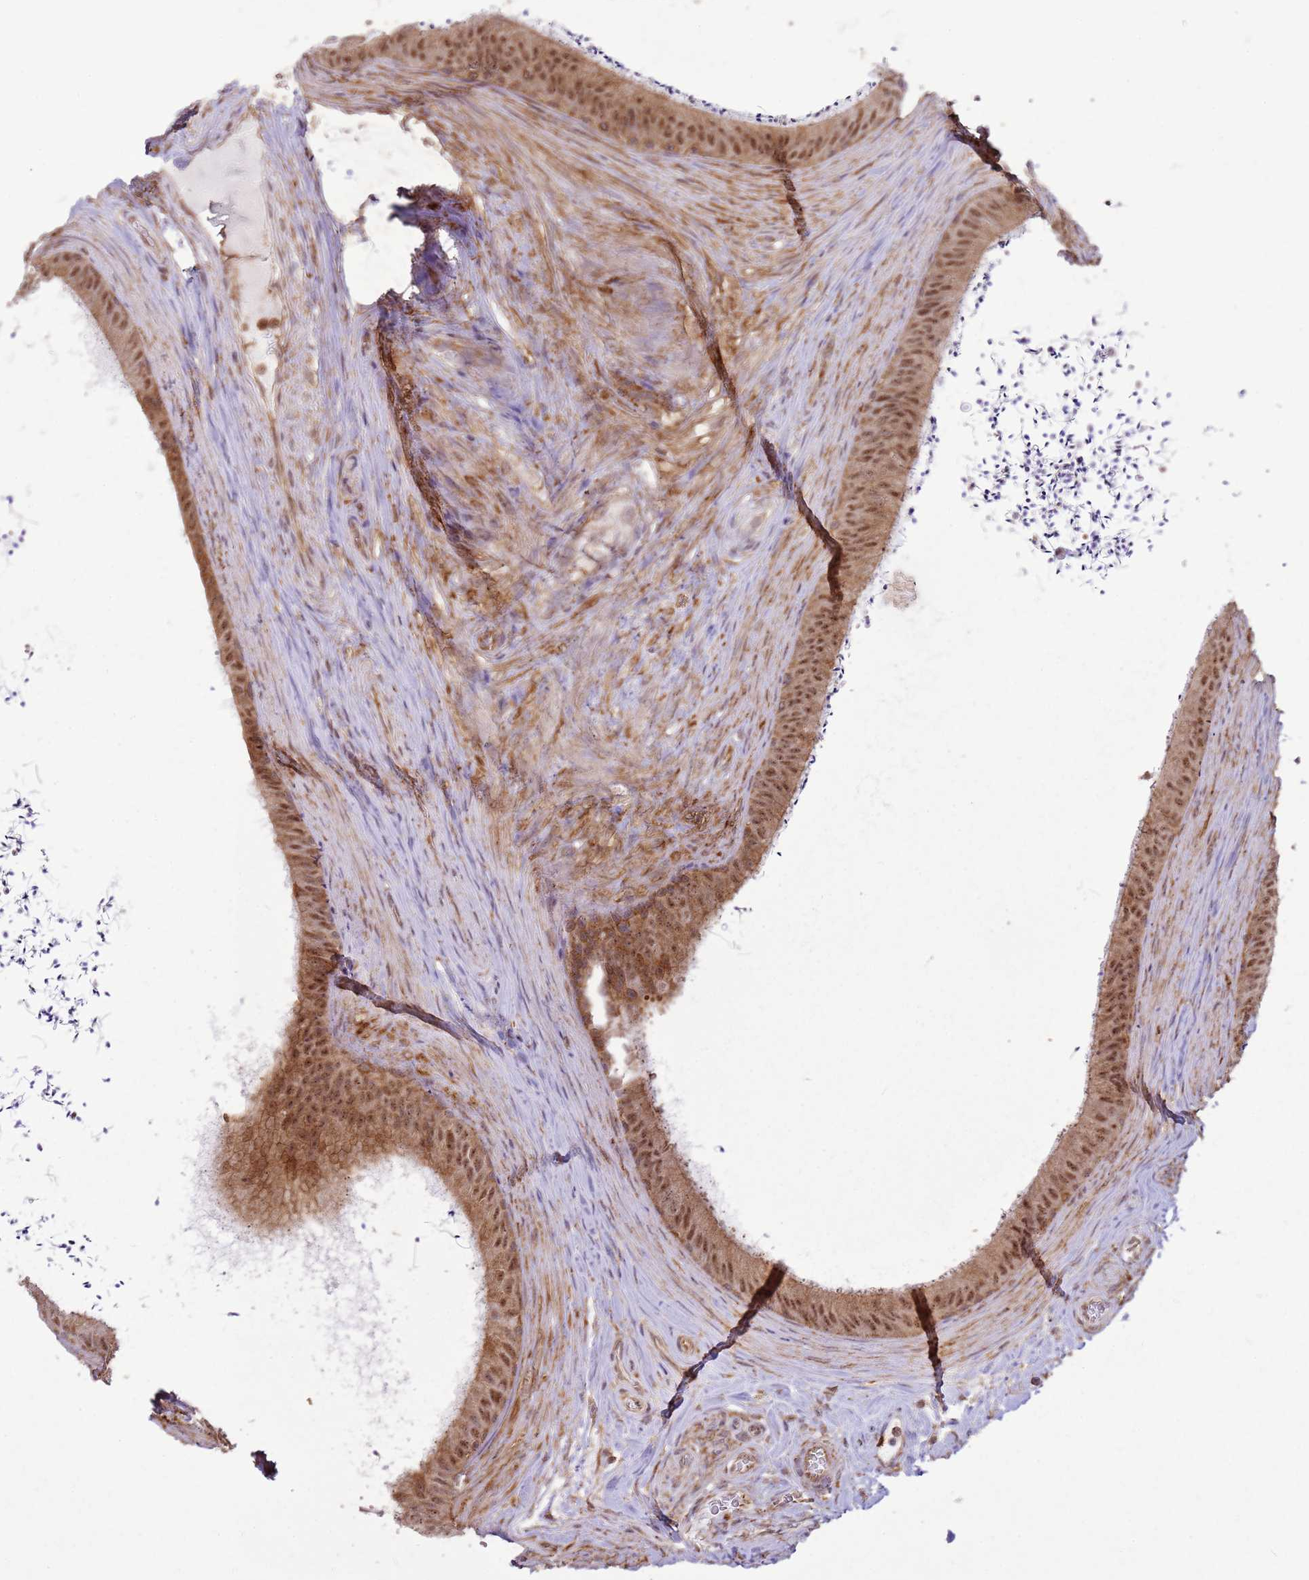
{"staining": {"intensity": "moderate", "quantity": "25%-75%", "location": "cytoplasmic/membranous,nuclear"}, "tissue": "epididymis", "cell_type": "Glandular cells", "image_type": "normal", "snomed": [{"axis": "morphology", "description": "Normal tissue, NOS"}, {"axis": "topography", "description": "Testis"}, {"axis": "topography", "description": "Epididymis"}], "caption": "Normal epididymis shows moderate cytoplasmic/membranous,nuclear expression in about 25%-75% of glandular cells (brown staining indicates protein expression, while blue staining denotes nuclei)..", "gene": "GABRE", "patient": {"sex": "male", "age": 41}}